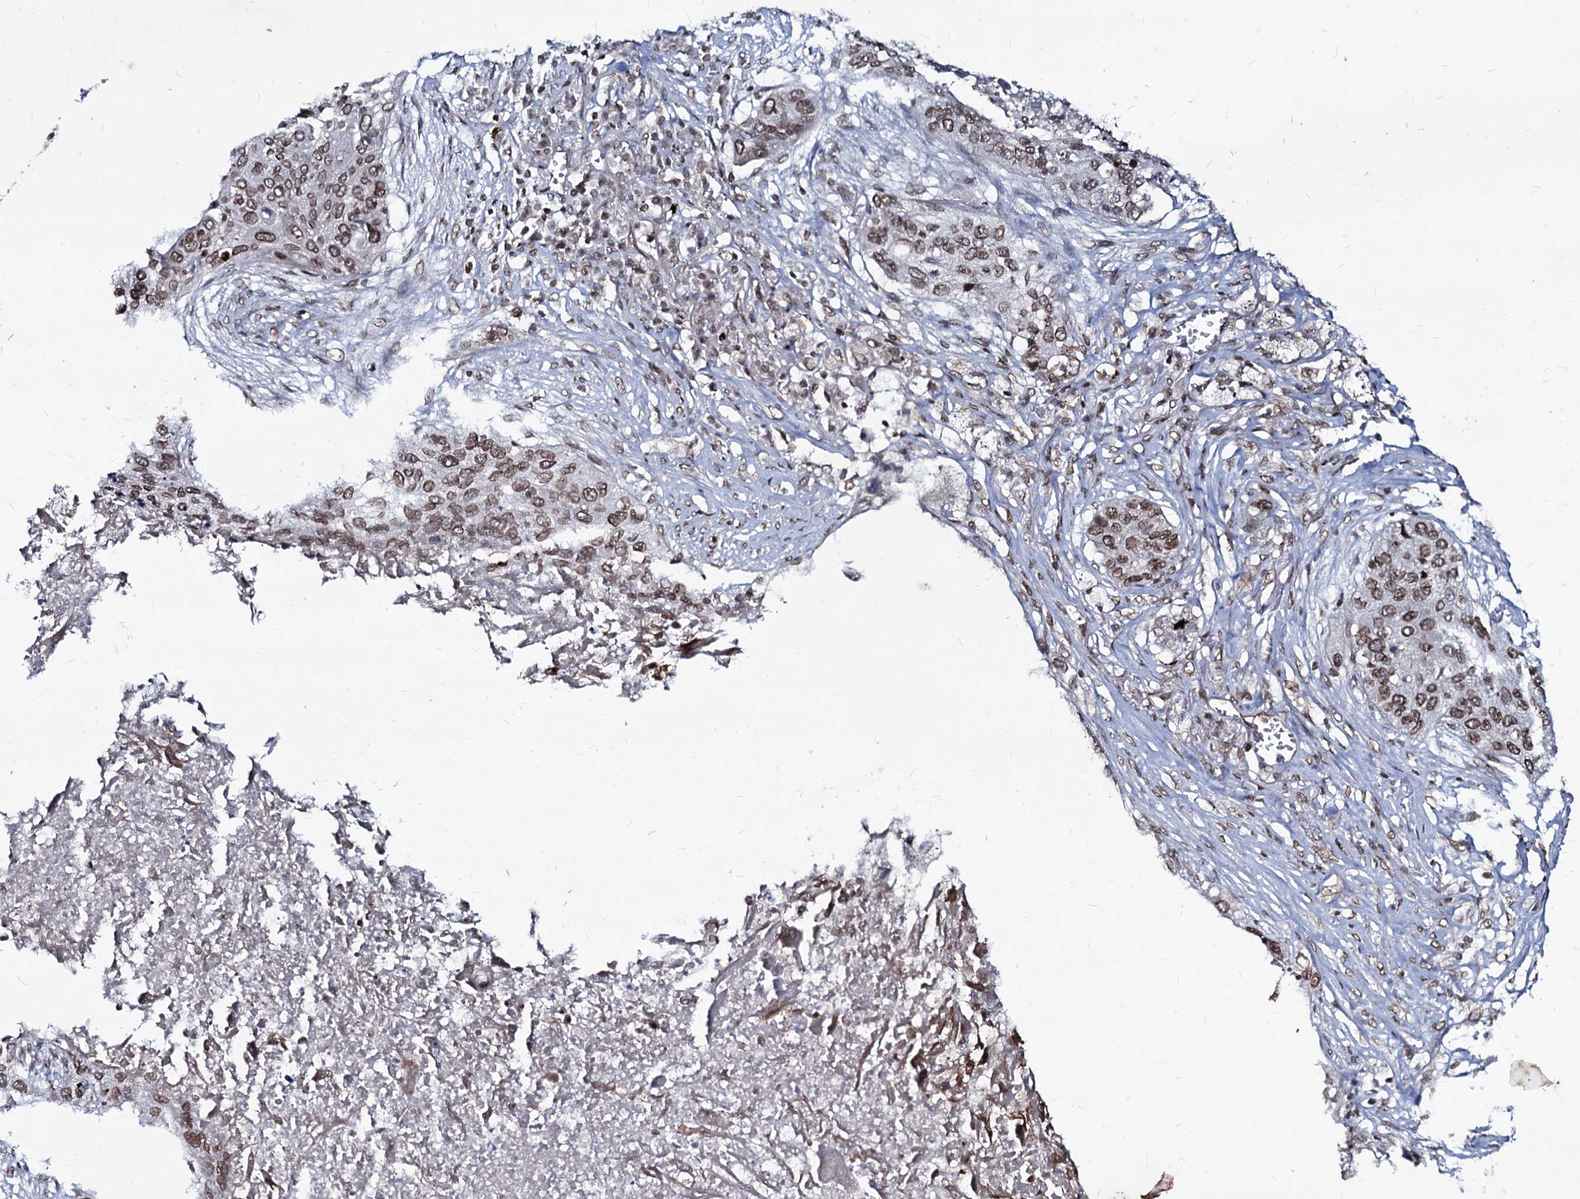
{"staining": {"intensity": "moderate", "quantity": ">75%", "location": "cytoplasmic/membranous,nuclear"}, "tissue": "lung cancer", "cell_type": "Tumor cells", "image_type": "cancer", "snomed": [{"axis": "morphology", "description": "Squamous cell carcinoma, NOS"}, {"axis": "topography", "description": "Lung"}], "caption": "The photomicrograph displays immunohistochemical staining of lung squamous cell carcinoma. There is moderate cytoplasmic/membranous and nuclear staining is identified in approximately >75% of tumor cells.", "gene": "RNF6", "patient": {"sex": "female", "age": 63}}